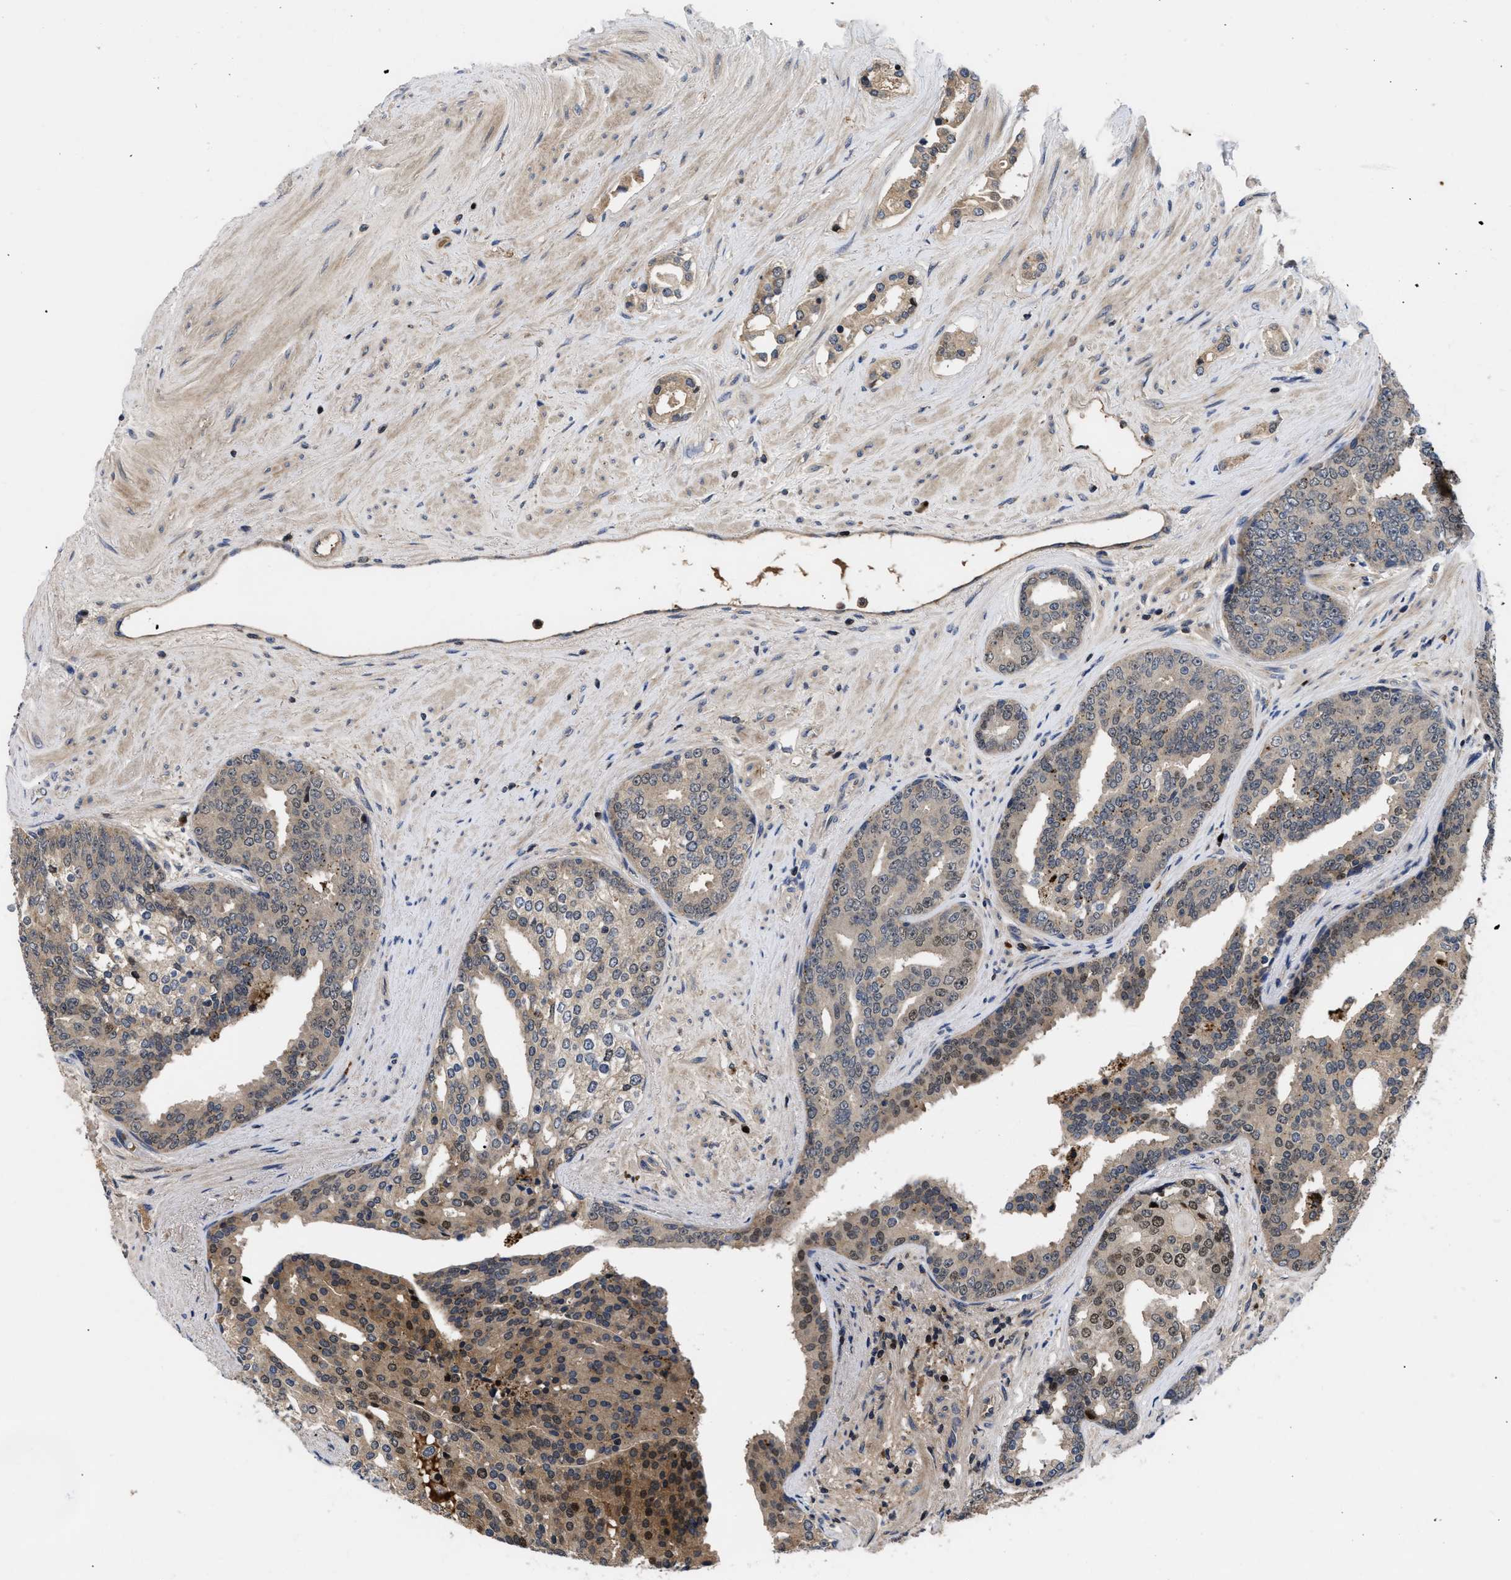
{"staining": {"intensity": "weak", "quantity": ">75%", "location": "cytoplasmic/membranous,nuclear"}, "tissue": "prostate cancer", "cell_type": "Tumor cells", "image_type": "cancer", "snomed": [{"axis": "morphology", "description": "Adenocarcinoma, High grade"}, {"axis": "topography", "description": "Prostate"}], "caption": "High-grade adenocarcinoma (prostate) stained with a brown dye shows weak cytoplasmic/membranous and nuclear positive expression in approximately >75% of tumor cells.", "gene": "FAM200A", "patient": {"sex": "male", "age": 71}}